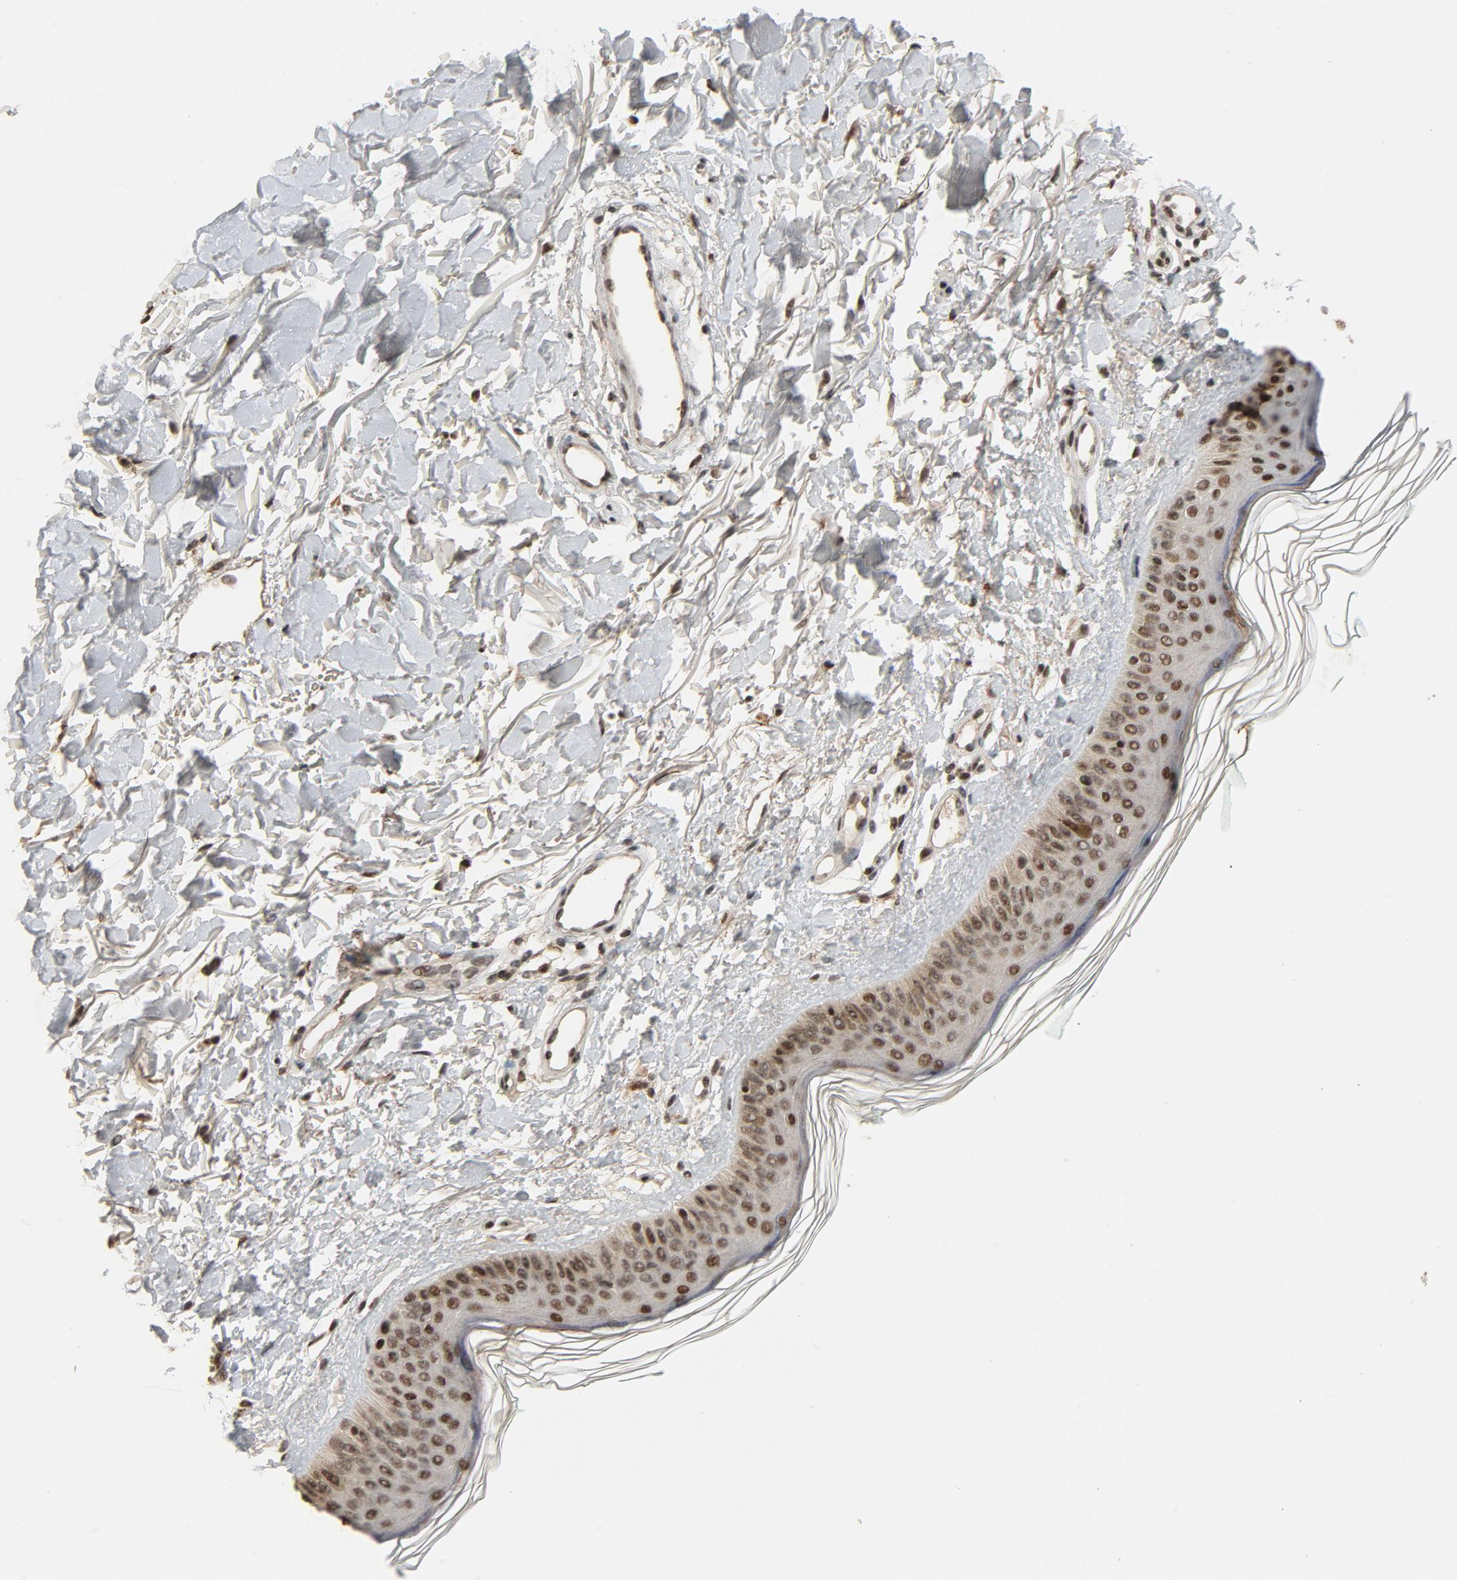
{"staining": {"intensity": "moderate", "quantity": "25%-75%", "location": "cytoplasmic/membranous"}, "tissue": "skin", "cell_type": "Fibroblasts", "image_type": "normal", "snomed": [{"axis": "morphology", "description": "Normal tissue, NOS"}, {"axis": "topography", "description": "Skin"}], "caption": "Protein expression by immunohistochemistry displays moderate cytoplasmic/membranous expression in about 25%-75% of fibroblasts in benign skin.", "gene": "SMARCD1", "patient": {"sex": "male", "age": 71}}